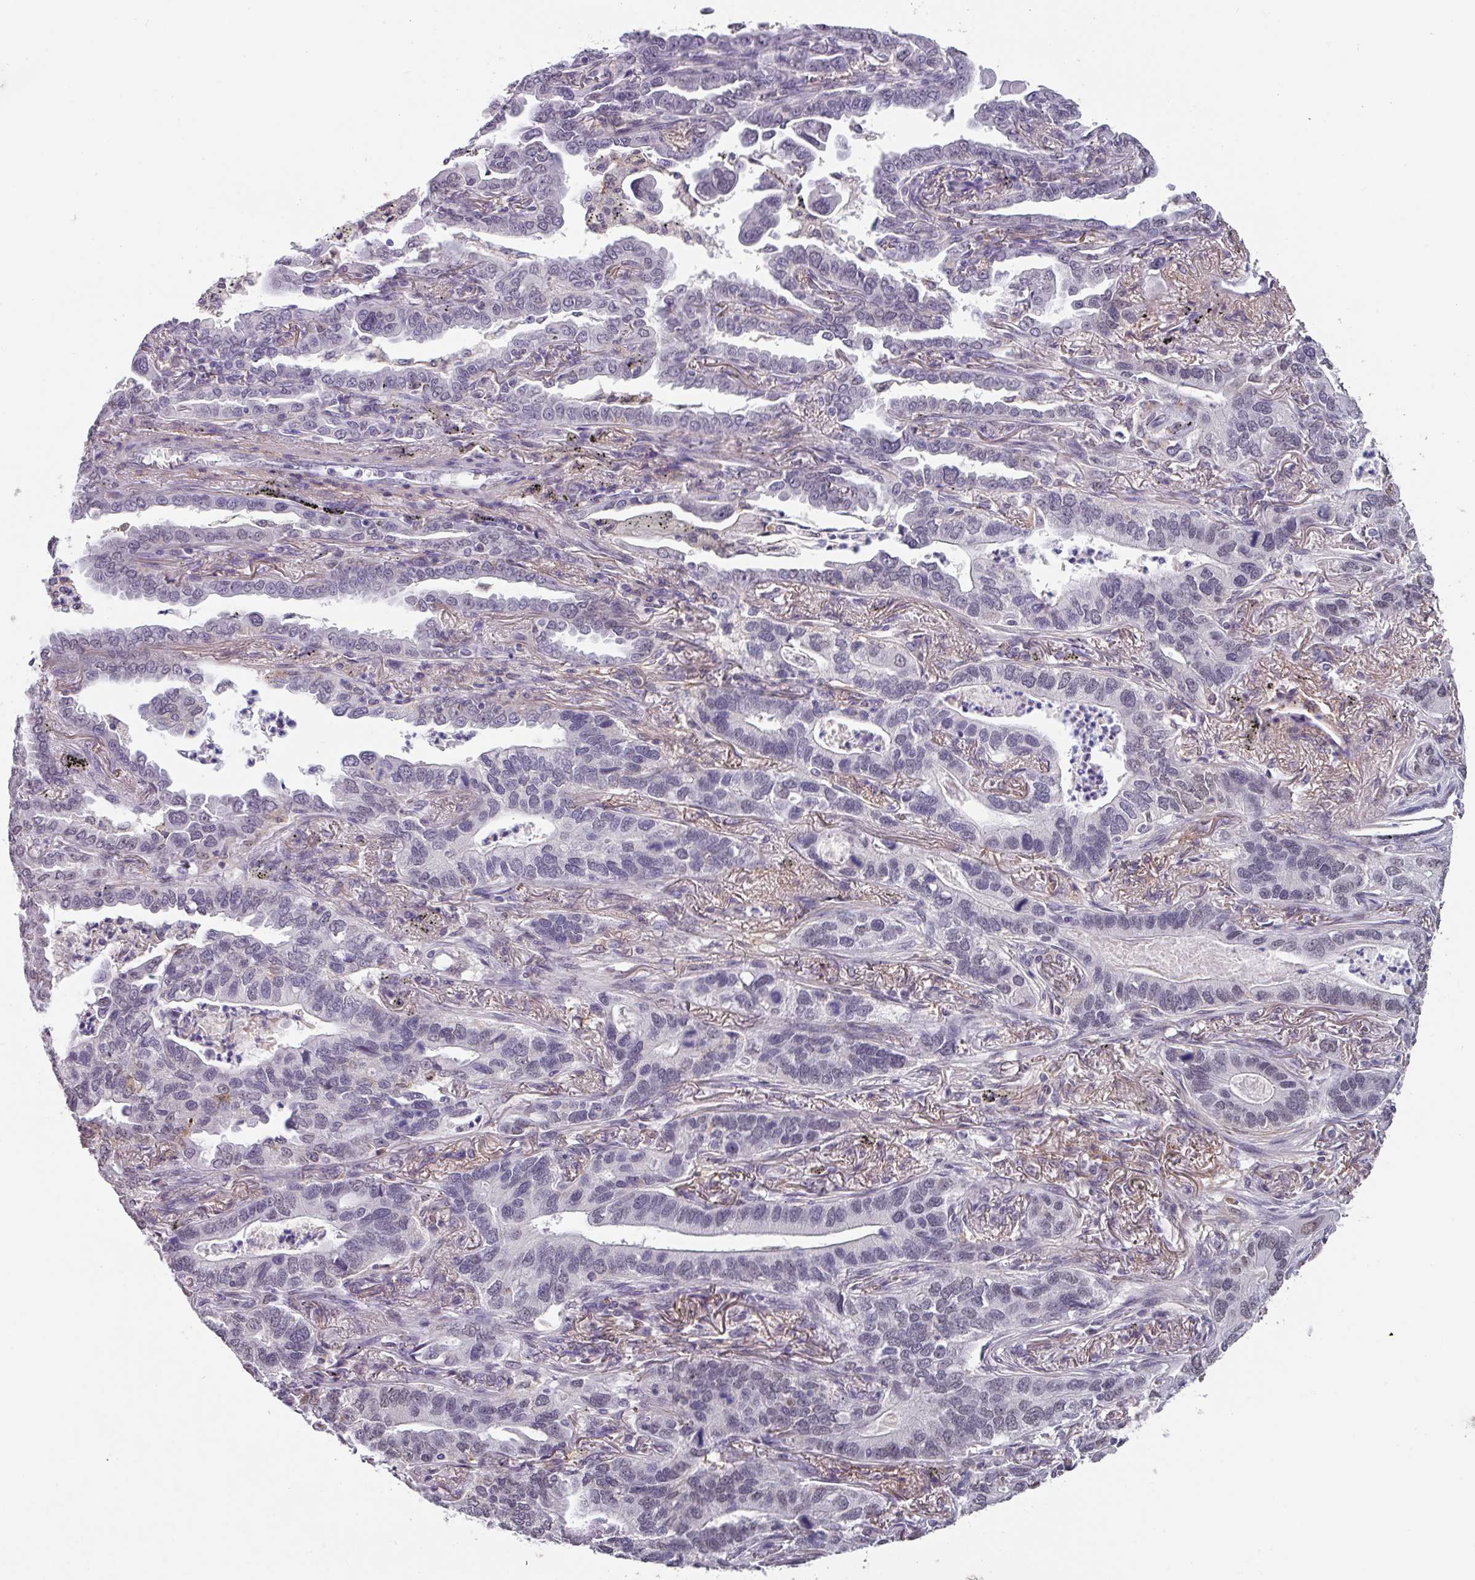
{"staining": {"intensity": "negative", "quantity": "none", "location": "none"}, "tissue": "lung cancer", "cell_type": "Tumor cells", "image_type": "cancer", "snomed": [{"axis": "morphology", "description": "Adenocarcinoma, NOS"}, {"axis": "topography", "description": "Lung"}], "caption": "A histopathology image of lung cancer stained for a protein displays no brown staining in tumor cells.", "gene": "C1QB", "patient": {"sex": "male", "age": 67}}